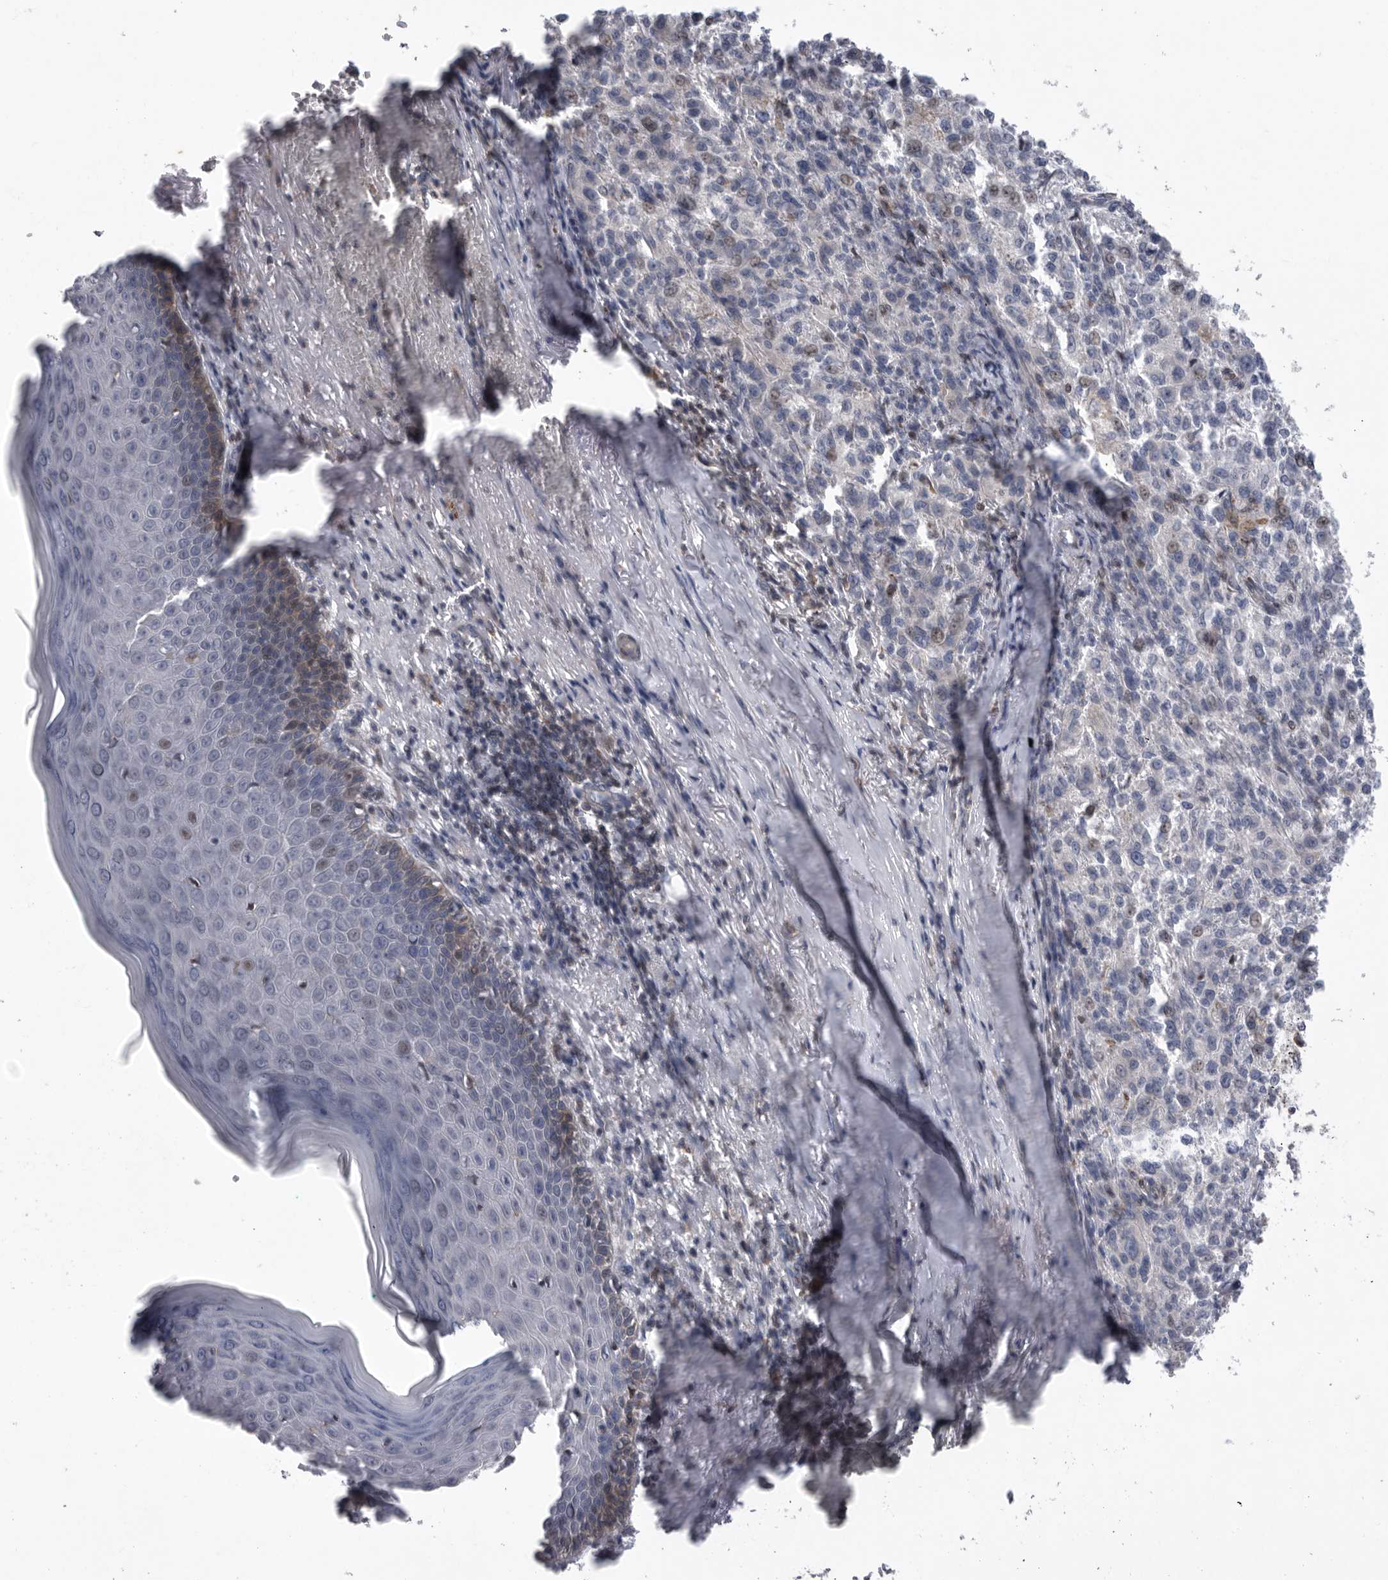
{"staining": {"intensity": "negative", "quantity": "none", "location": "none"}, "tissue": "melanoma", "cell_type": "Tumor cells", "image_type": "cancer", "snomed": [{"axis": "morphology", "description": "Necrosis, NOS"}, {"axis": "morphology", "description": "Malignant melanoma, NOS"}, {"axis": "topography", "description": "Skin"}], "caption": "Immunohistochemical staining of melanoma shows no significant positivity in tumor cells. (DAB immunohistochemistry visualized using brightfield microscopy, high magnification).", "gene": "MPZL1", "patient": {"sex": "female", "age": 87}}